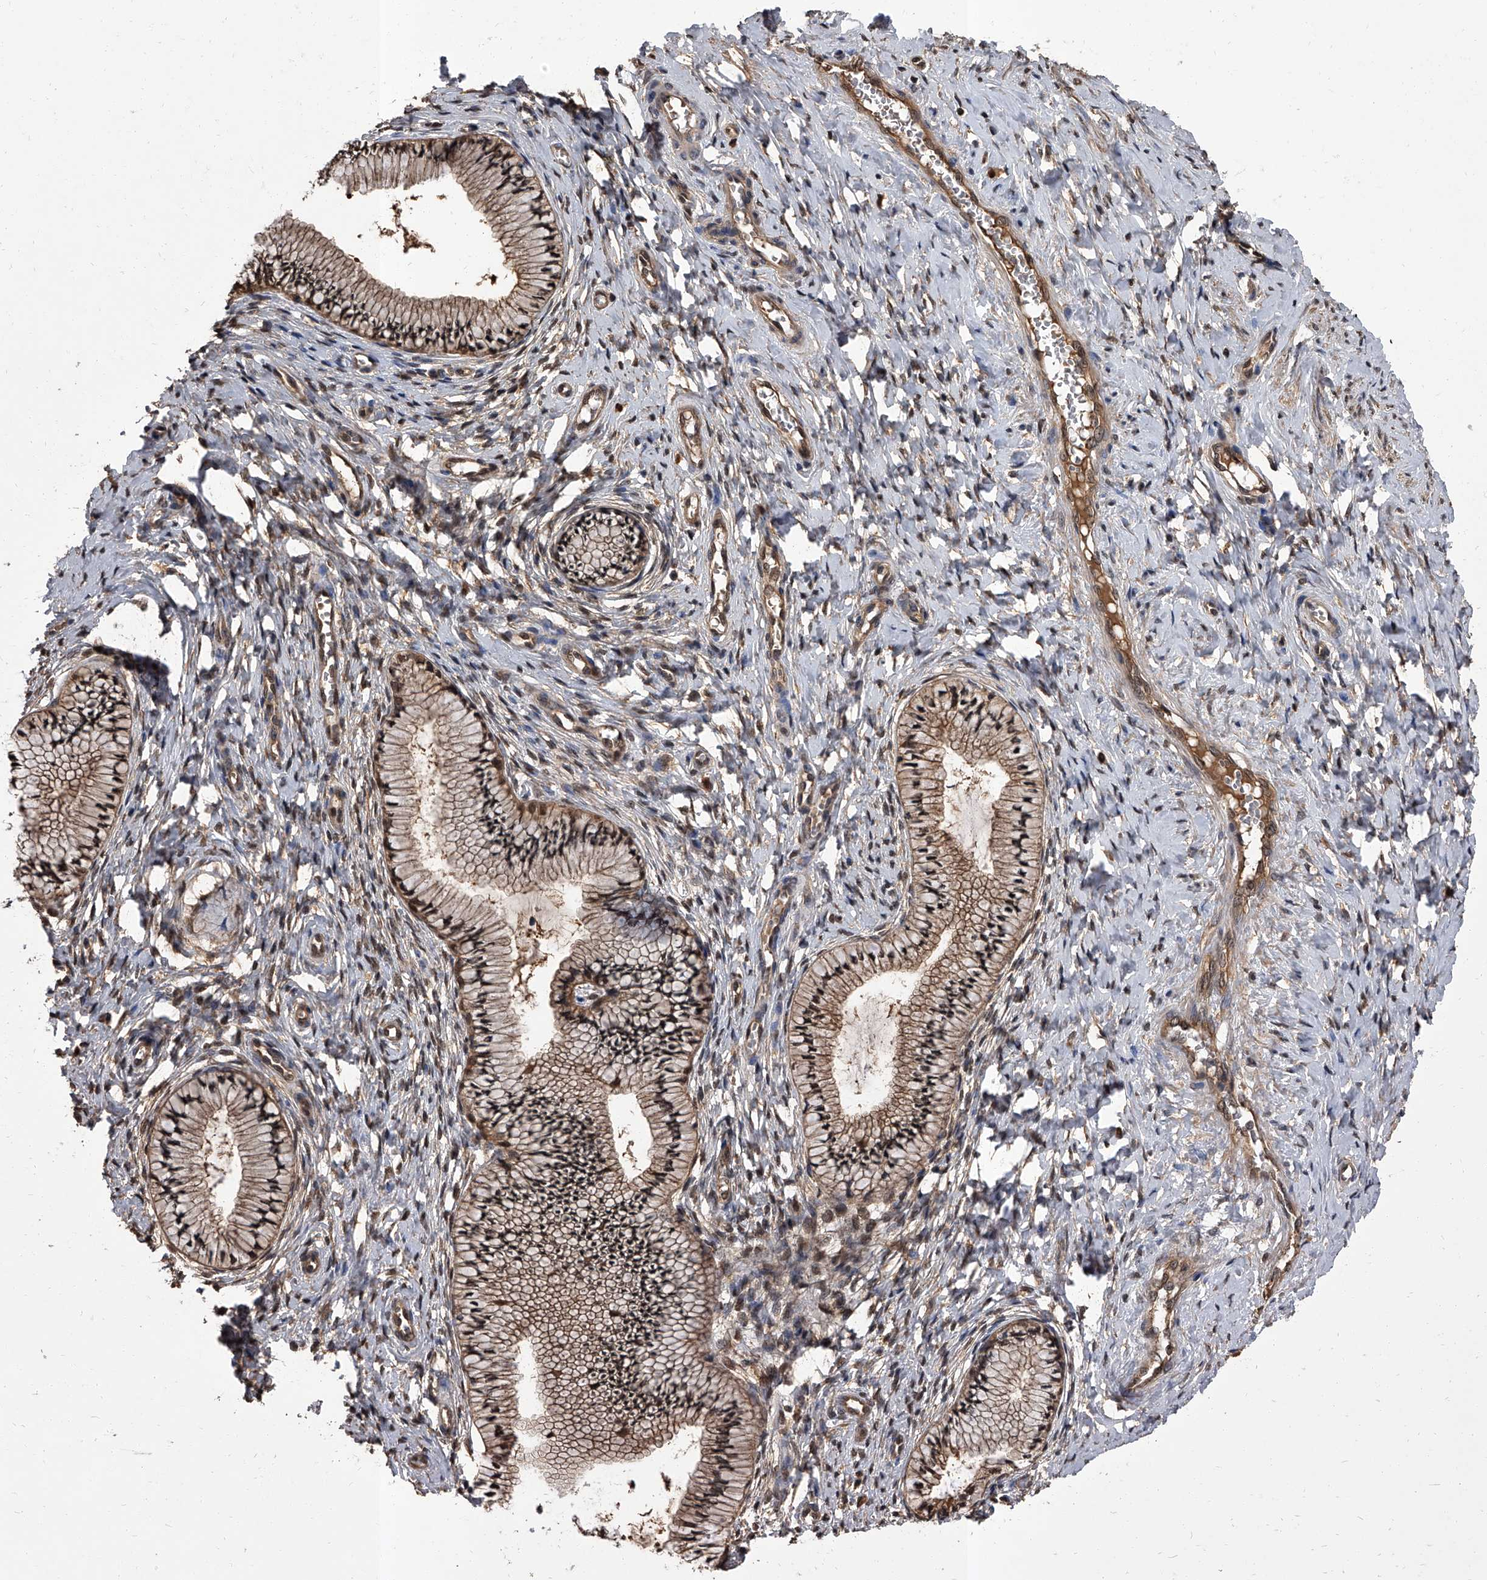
{"staining": {"intensity": "moderate", "quantity": ">75%", "location": "cytoplasmic/membranous,nuclear"}, "tissue": "cervix", "cell_type": "Glandular cells", "image_type": "normal", "snomed": [{"axis": "morphology", "description": "Normal tissue, NOS"}, {"axis": "topography", "description": "Cervix"}], "caption": "Immunohistochemistry (IHC) (DAB) staining of normal cervix displays moderate cytoplasmic/membranous,nuclear protein staining in approximately >75% of glandular cells. The staining is performed using DAB (3,3'-diaminobenzidine) brown chromogen to label protein expression. The nuclei are counter-stained blue using hematoxylin.", "gene": "SLC18B1", "patient": {"sex": "female", "age": 36}}